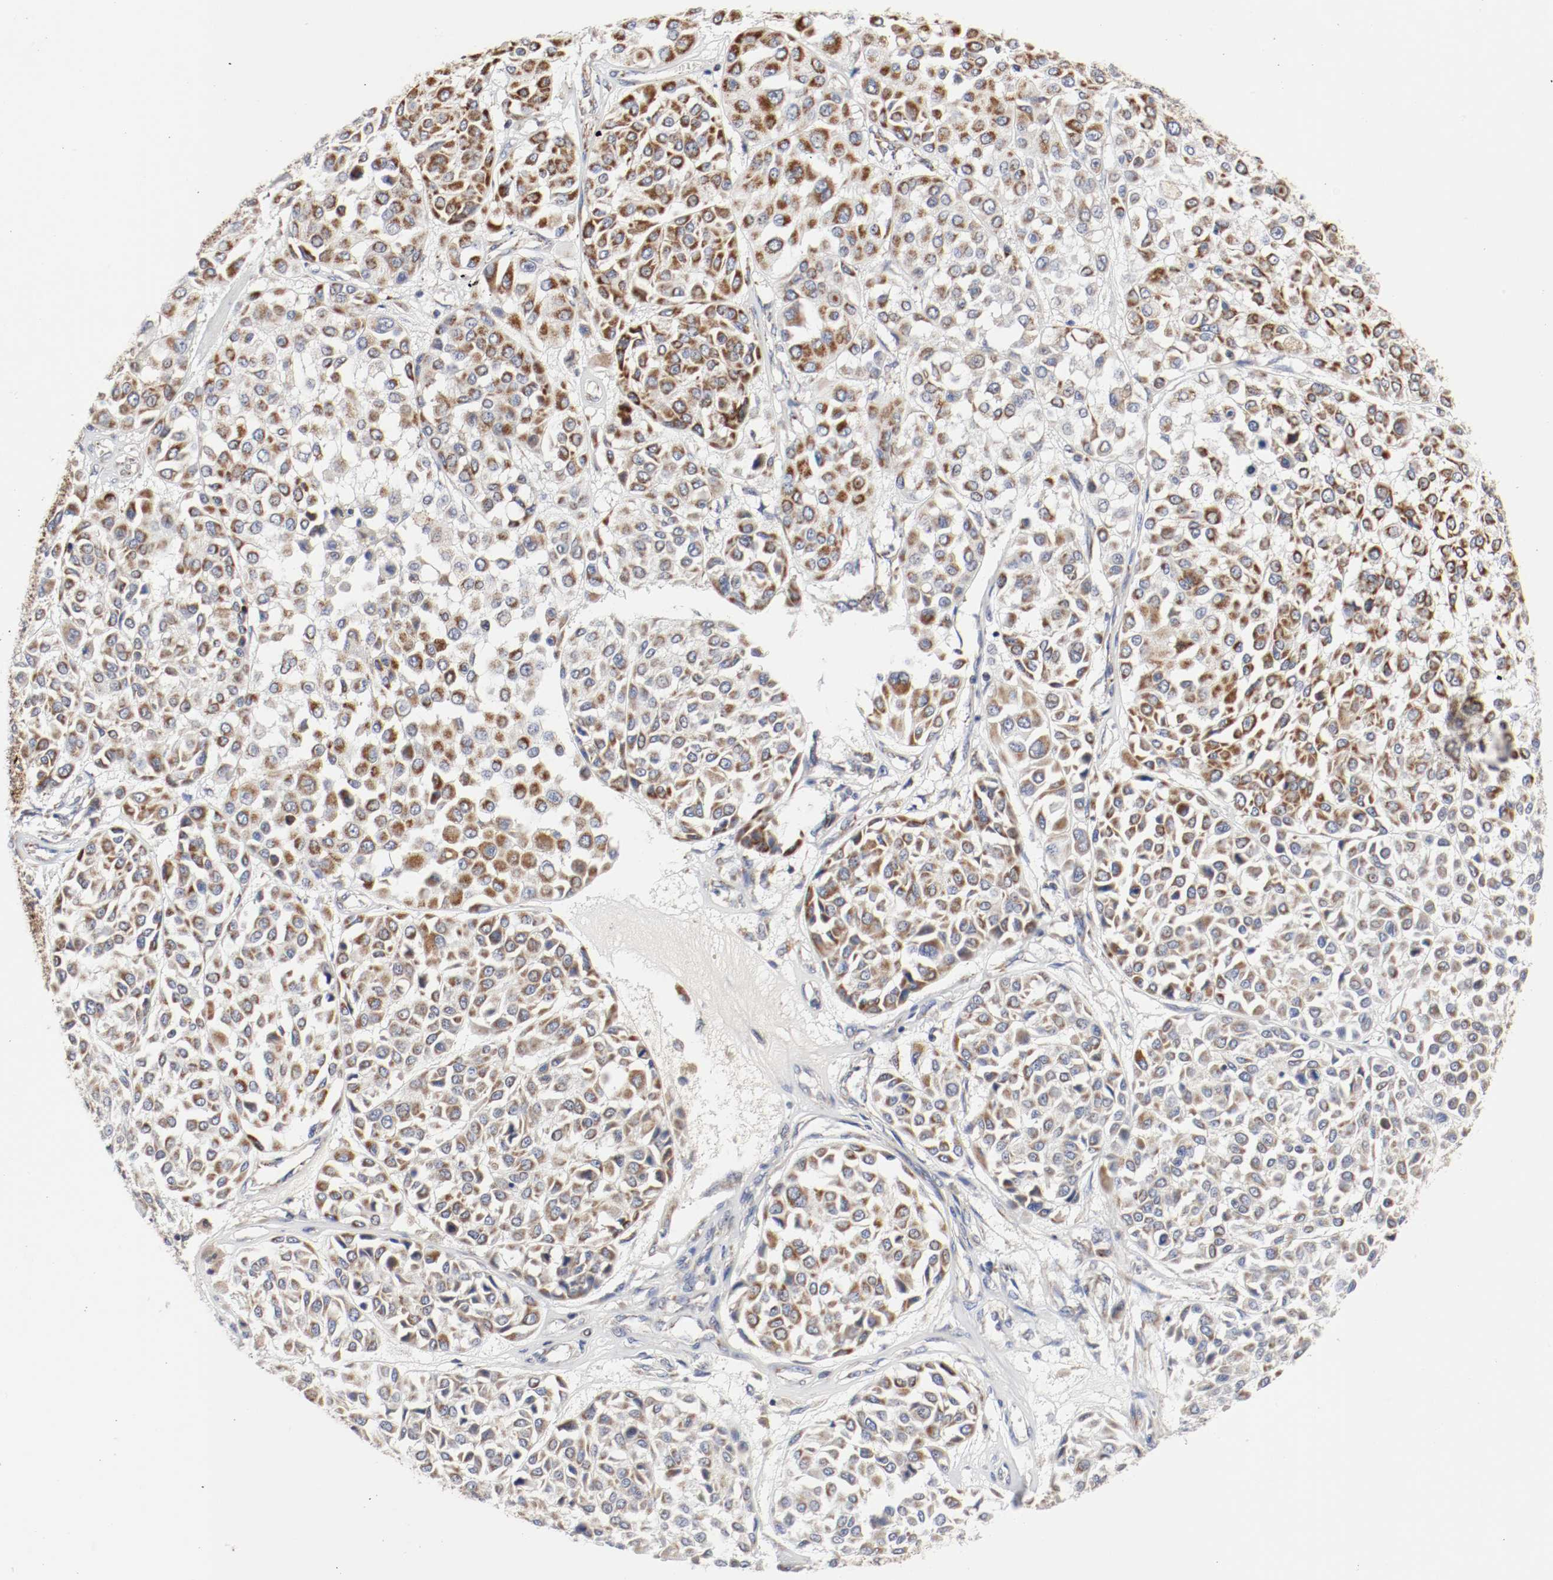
{"staining": {"intensity": "moderate", "quantity": ">75%", "location": "cytoplasmic/membranous"}, "tissue": "melanoma", "cell_type": "Tumor cells", "image_type": "cancer", "snomed": [{"axis": "morphology", "description": "Malignant melanoma, Metastatic site"}, {"axis": "topography", "description": "Soft tissue"}], "caption": "Protein expression analysis of malignant melanoma (metastatic site) shows moderate cytoplasmic/membranous staining in about >75% of tumor cells.", "gene": "AFG3L2", "patient": {"sex": "male", "age": 41}}